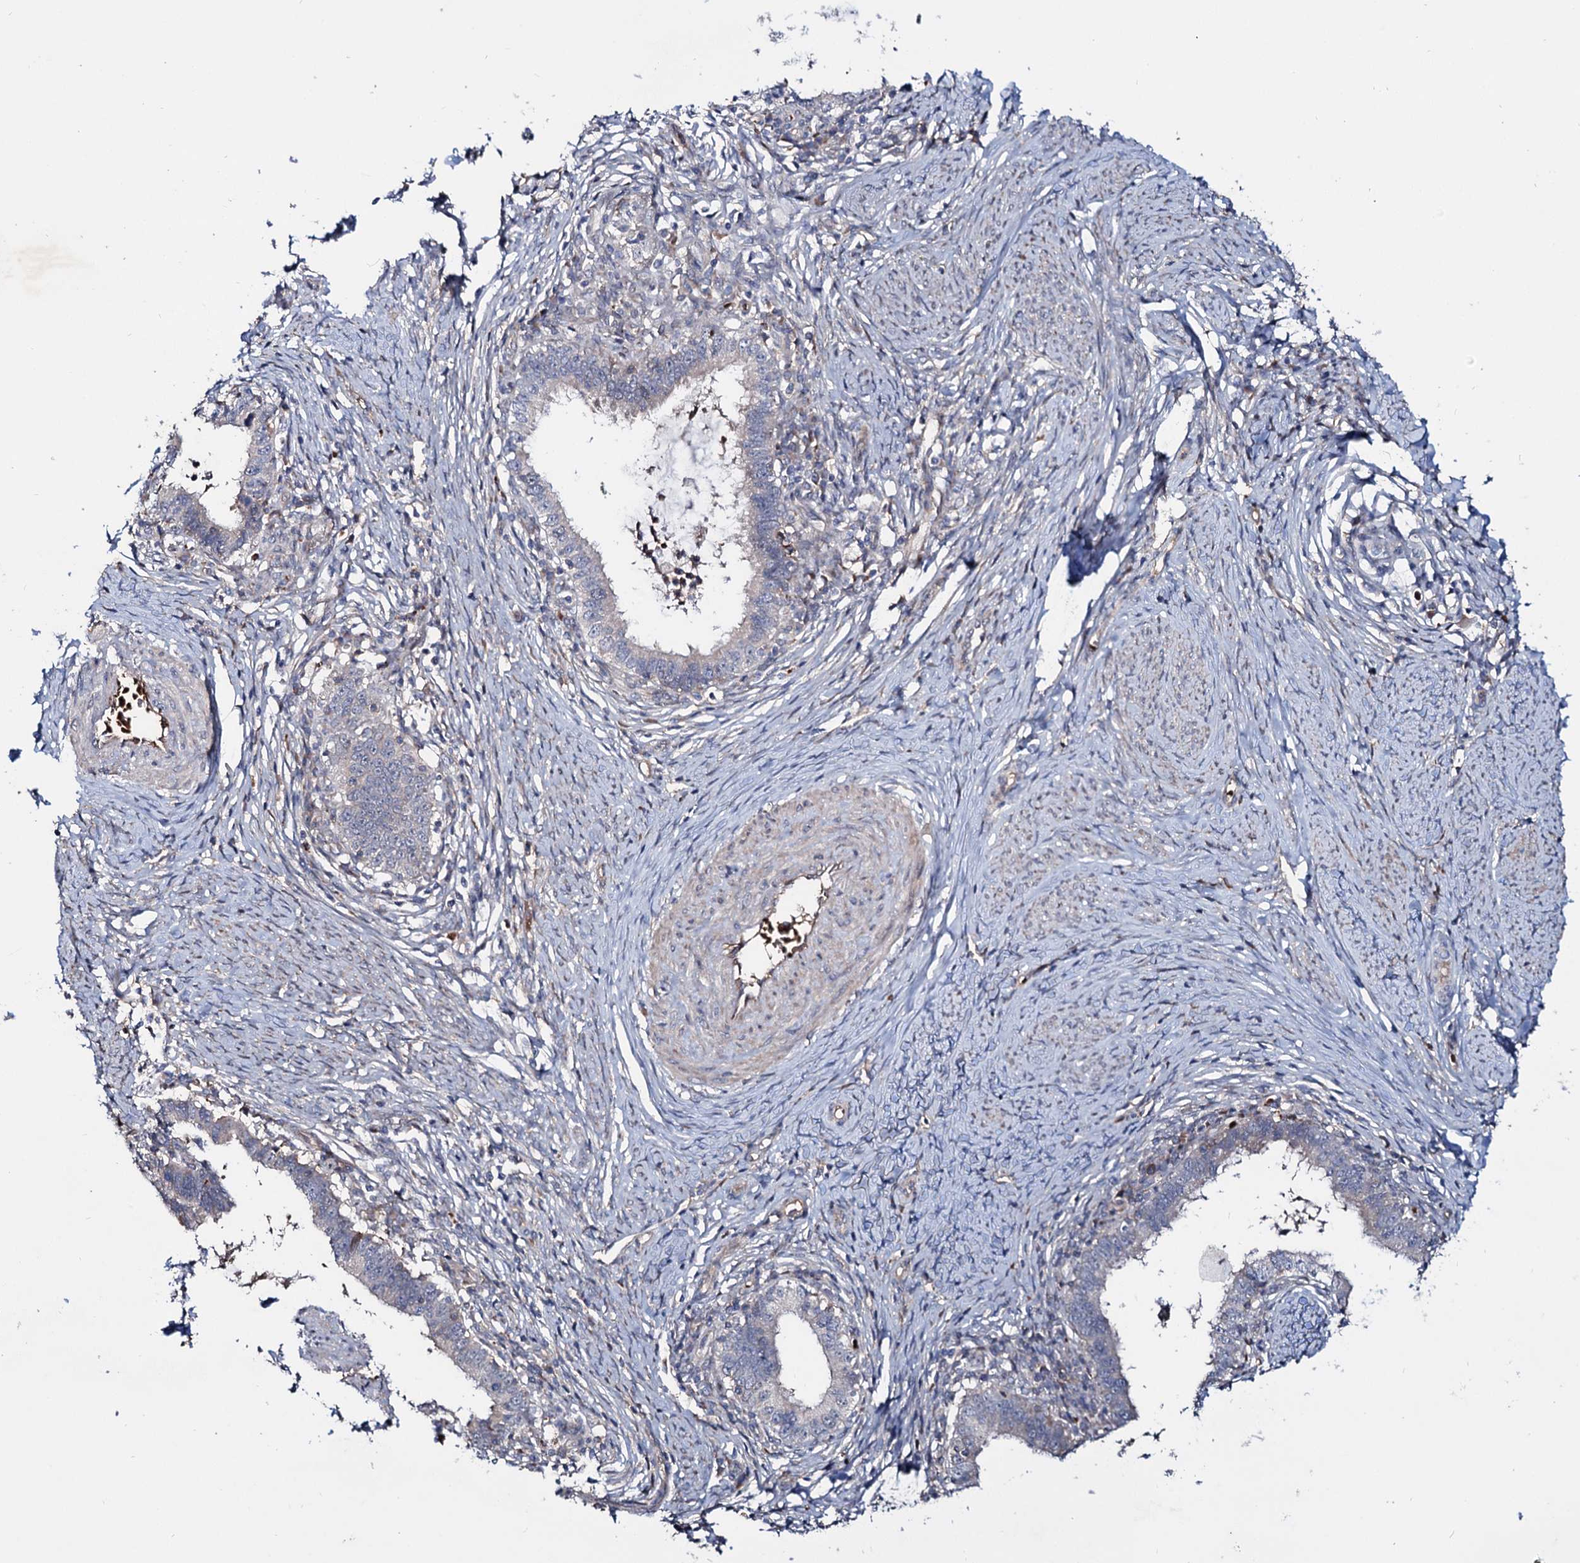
{"staining": {"intensity": "negative", "quantity": "none", "location": "none"}, "tissue": "cervical cancer", "cell_type": "Tumor cells", "image_type": "cancer", "snomed": [{"axis": "morphology", "description": "Adenocarcinoma, NOS"}, {"axis": "topography", "description": "Cervix"}], "caption": "Tumor cells show no significant staining in cervical adenocarcinoma.", "gene": "PTDSS2", "patient": {"sex": "female", "age": 36}}